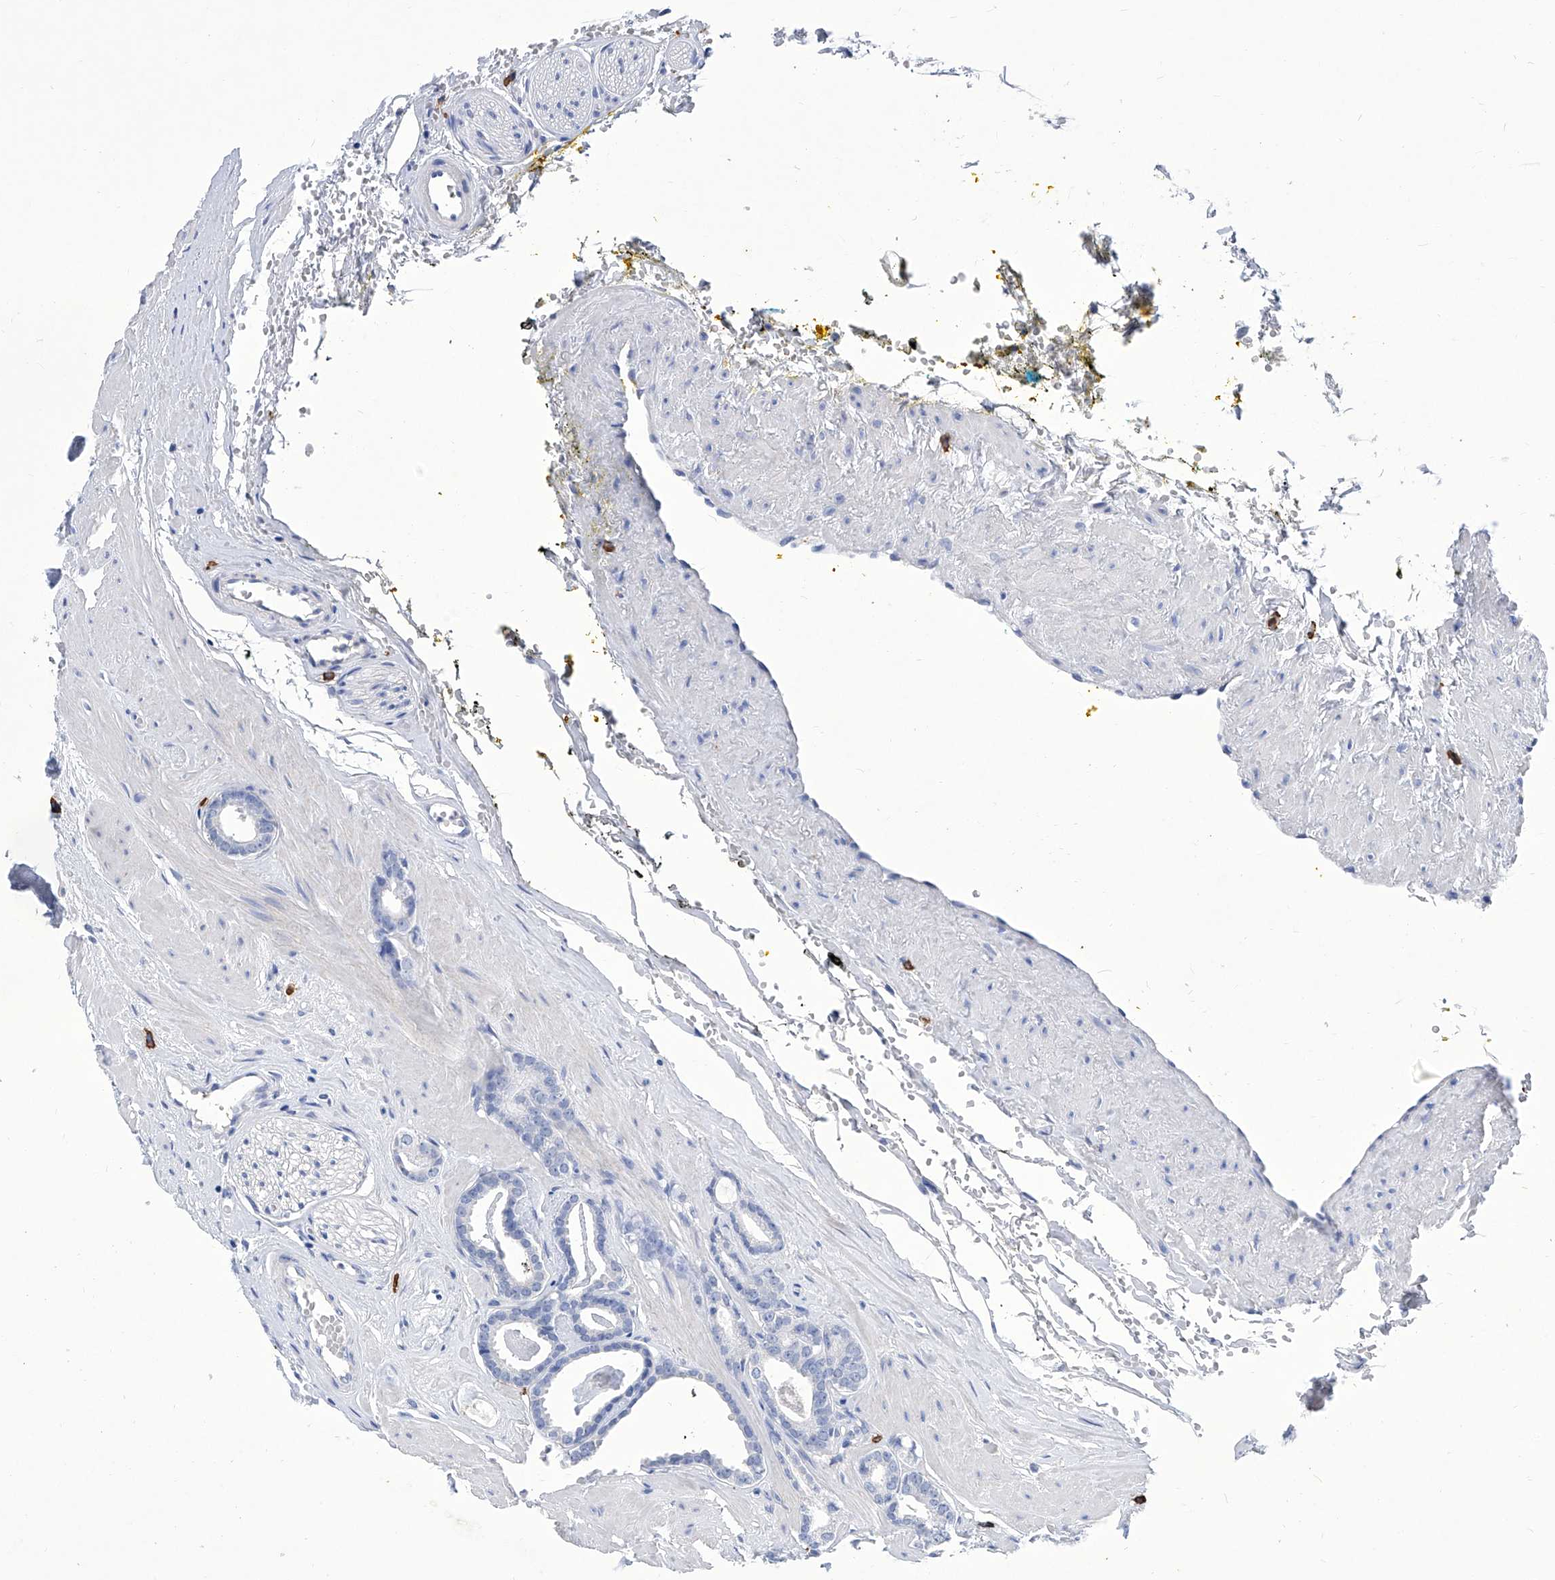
{"staining": {"intensity": "negative", "quantity": "none", "location": "none"}, "tissue": "prostate cancer", "cell_type": "Tumor cells", "image_type": "cancer", "snomed": [{"axis": "morphology", "description": "Adenocarcinoma, Low grade"}, {"axis": "topography", "description": "Prostate"}], "caption": "This is an immunohistochemistry micrograph of low-grade adenocarcinoma (prostate). There is no staining in tumor cells.", "gene": "IFNL2", "patient": {"sex": "male", "age": 53}}